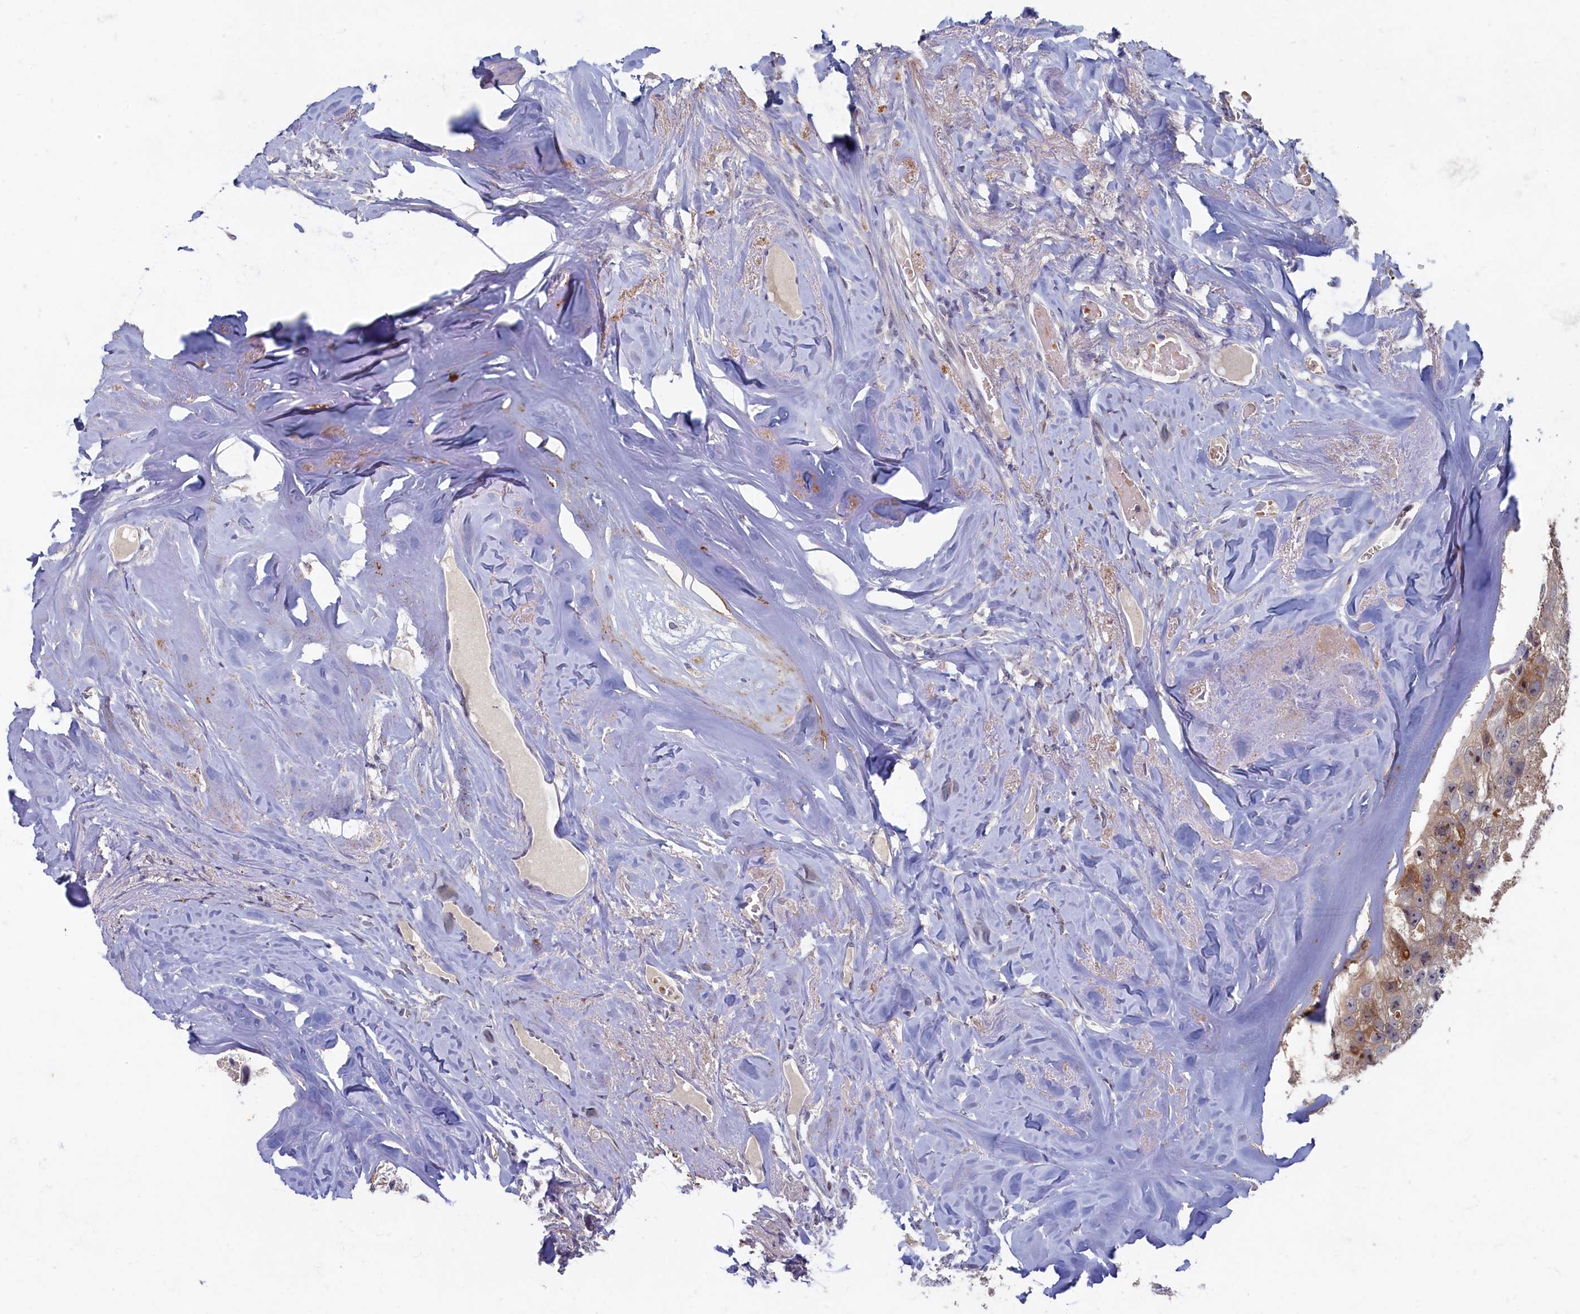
{"staining": {"intensity": "moderate", "quantity": "<25%", "location": "cytoplasmic/membranous"}, "tissue": "head and neck cancer", "cell_type": "Tumor cells", "image_type": "cancer", "snomed": [{"axis": "morphology", "description": "Adenocarcinoma, NOS"}, {"axis": "morphology", "description": "Adenocarcinoma, metastatic, NOS"}, {"axis": "topography", "description": "Head-Neck"}], "caption": "Tumor cells display low levels of moderate cytoplasmic/membranous staining in about <25% of cells in head and neck metastatic adenocarcinoma.", "gene": "HUNK", "patient": {"sex": "male", "age": 75}}